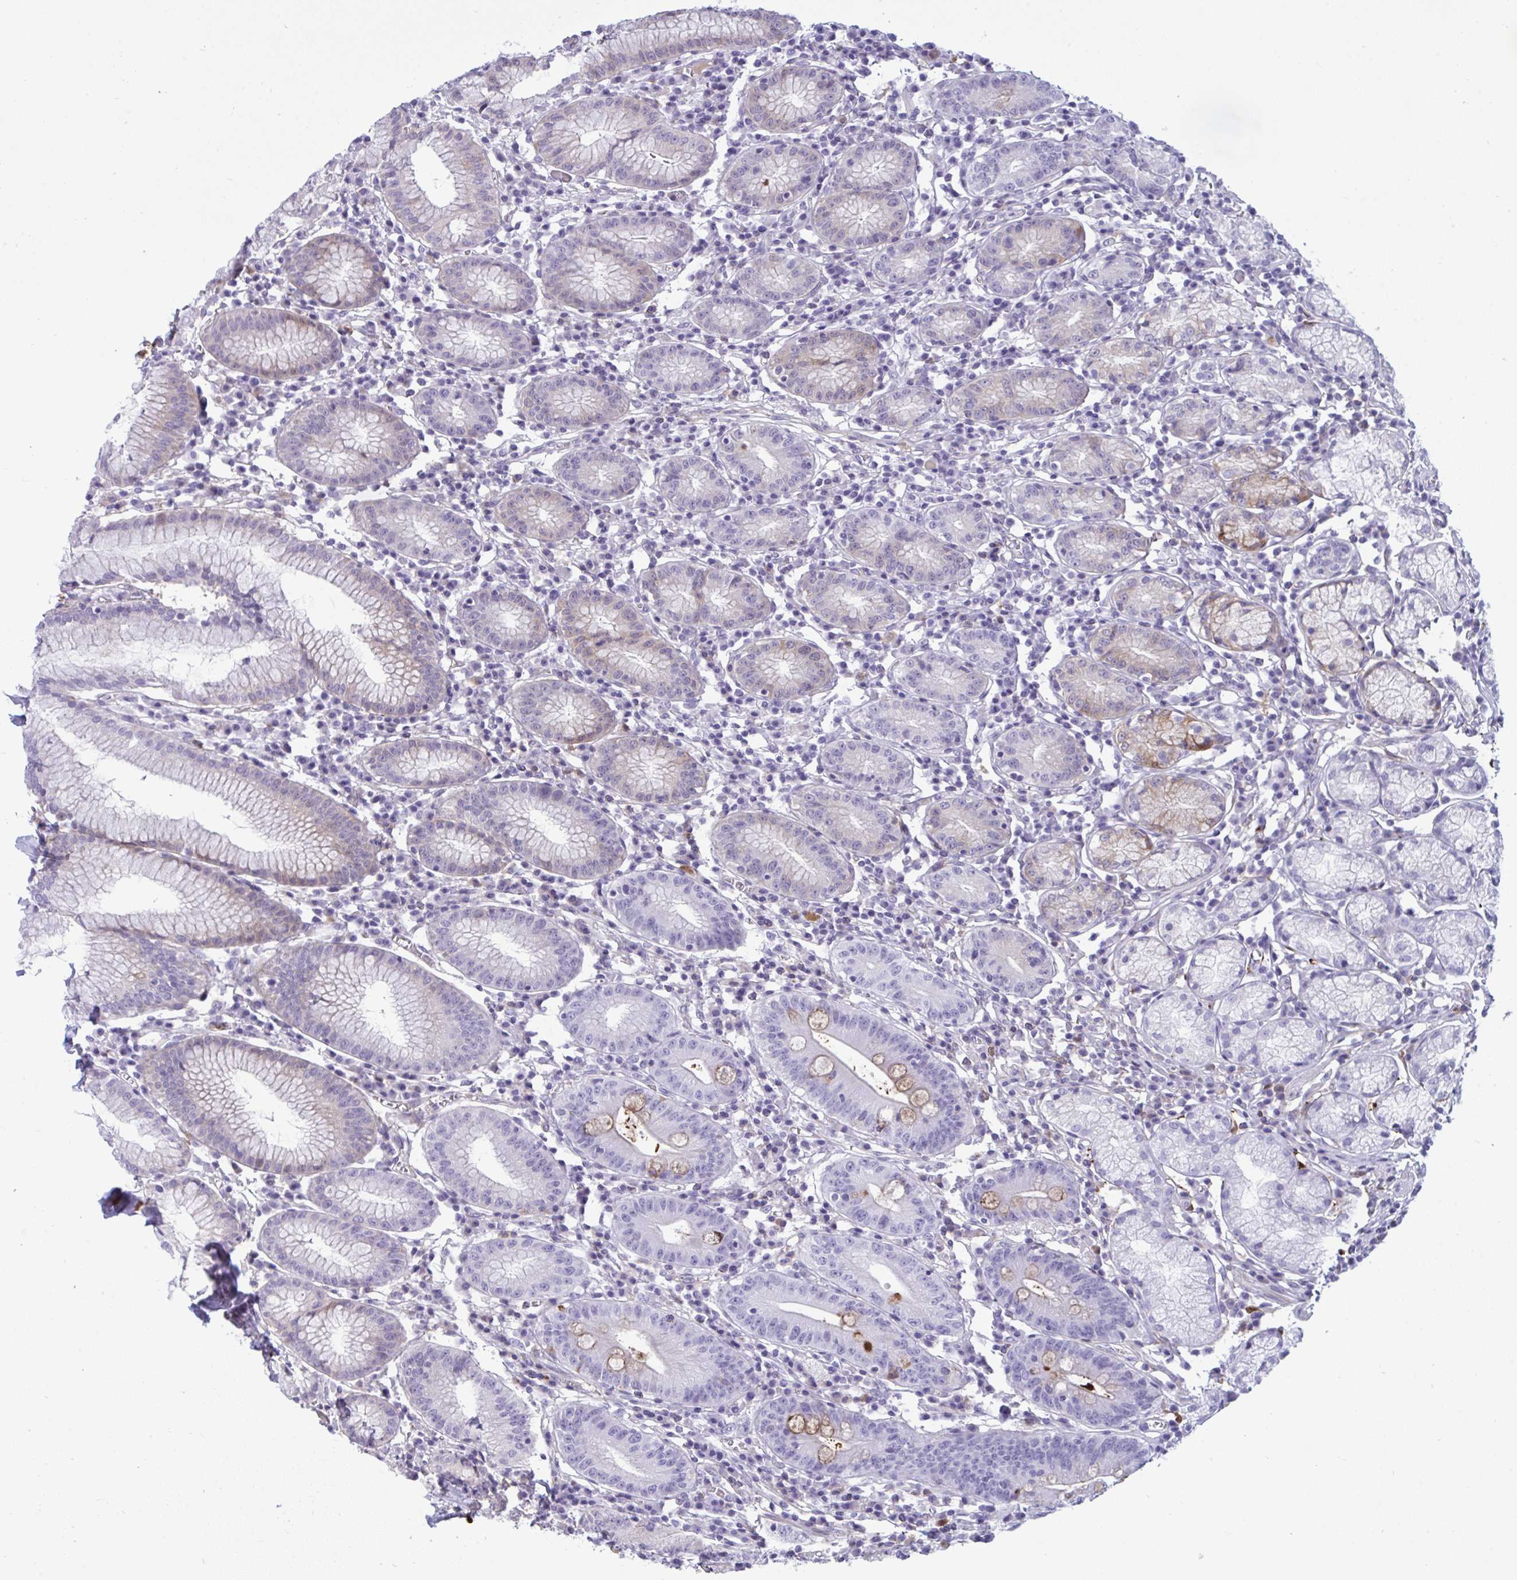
{"staining": {"intensity": "weak", "quantity": "<25%", "location": "cytoplasmic/membranous"}, "tissue": "stomach", "cell_type": "Glandular cells", "image_type": "normal", "snomed": [{"axis": "morphology", "description": "Normal tissue, NOS"}, {"axis": "topography", "description": "Stomach"}], "caption": "IHC micrograph of benign stomach stained for a protein (brown), which exhibits no positivity in glandular cells. Nuclei are stained in blue.", "gene": "ARHGAP42", "patient": {"sex": "male", "age": 55}}